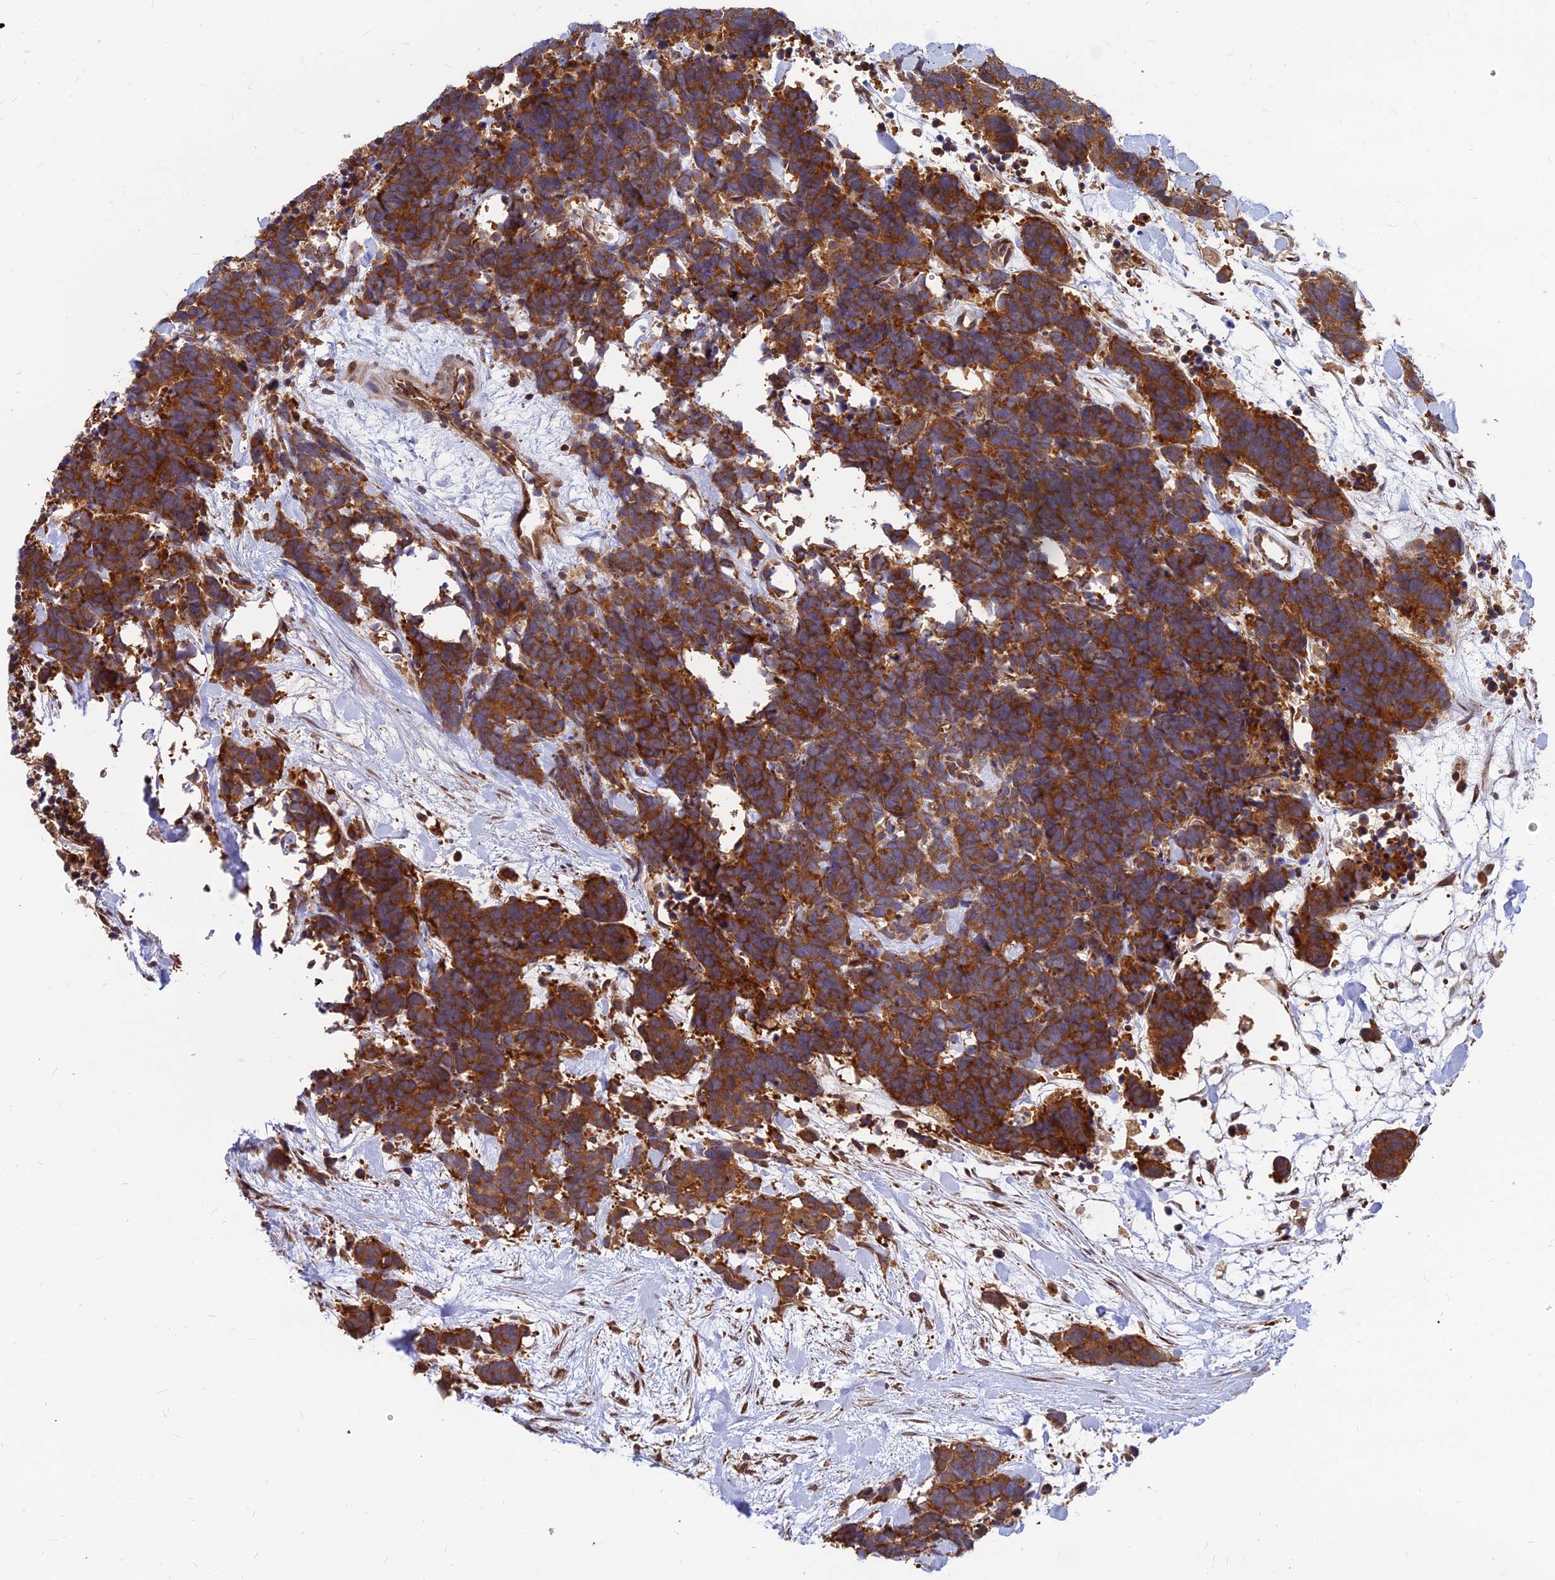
{"staining": {"intensity": "strong", "quantity": ">75%", "location": "cytoplasmic/membranous"}, "tissue": "carcinoid", "cell_type": "Tumor cells", "image_type": "cancer", "snomed": [{"axis": "morphology", "description": "Carcinoma, NOS"}, {"axis": "morphology", "description": "Carcinoid, malignant, NOS"}, {"axis": "topography", "description": "Prostate"}], "caption": "DAB (3,3'-diaminobenzidine) immunohistochemical staining of carcinoid displays strong cytoplasmic/membranous protein expression in approximately >75% of tumor cells.", "gene": "CCT6B", "patient": {"sex": "male", "age": 57}}